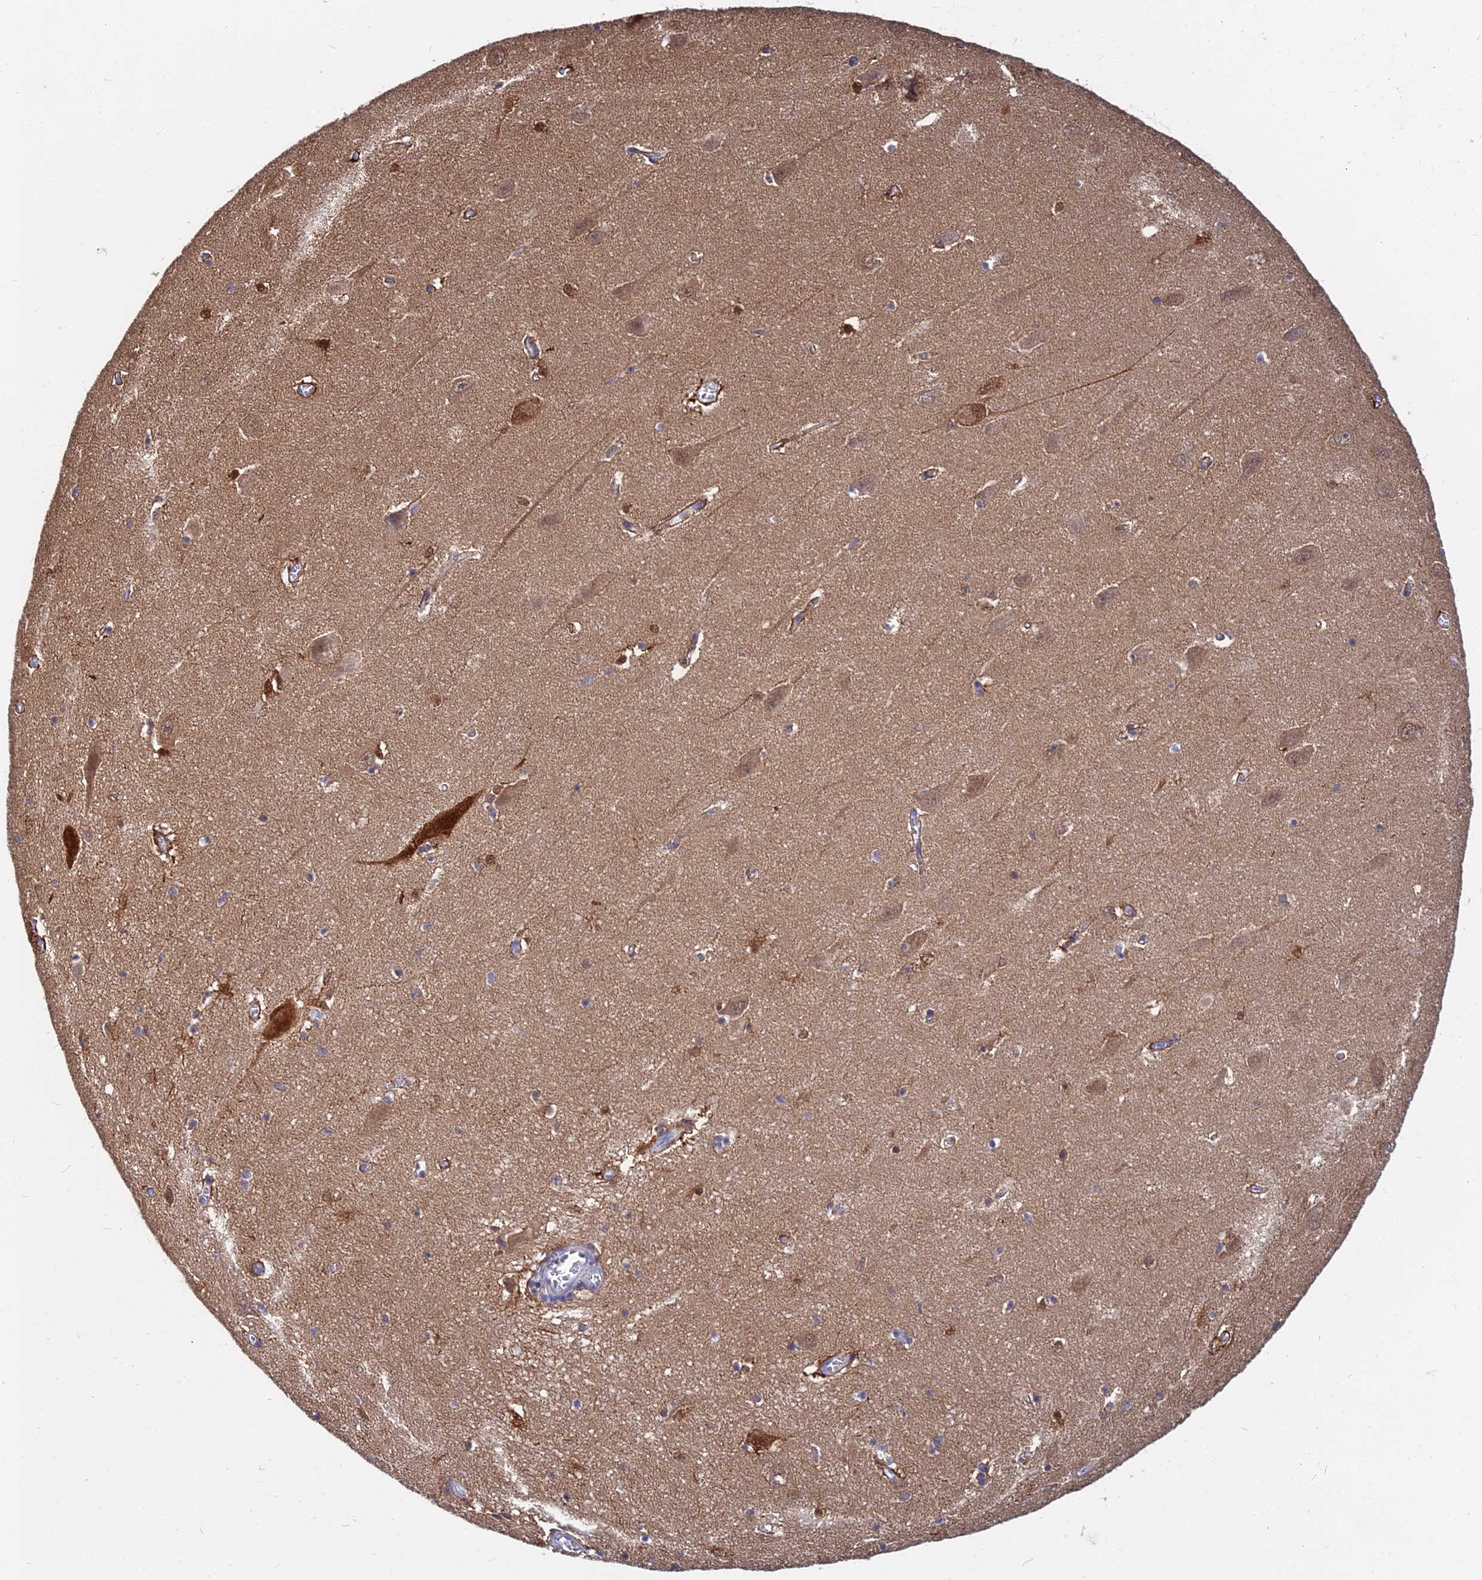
{"staining": {"intensity": "moderate", "quantity": "<25%", "location": "cytoplasmic/membranous"}, "tissue": "hippocampus", "cell_type": "Glial cells", "image_type": "normal", "snomed": [{"axis": "morphology", "description": "Normal tissue, NOS"}, {"axis": "topography", "description": "Hippocampus"}], "caption": "Immunohistochemical staining of benign hippocampus reveals low levels of moderate cytoplasmic/membranous expression in approximately <25% of glial cells.", "gene": "B3GALT4", "patient": {"sex": "female", "age": 64}}